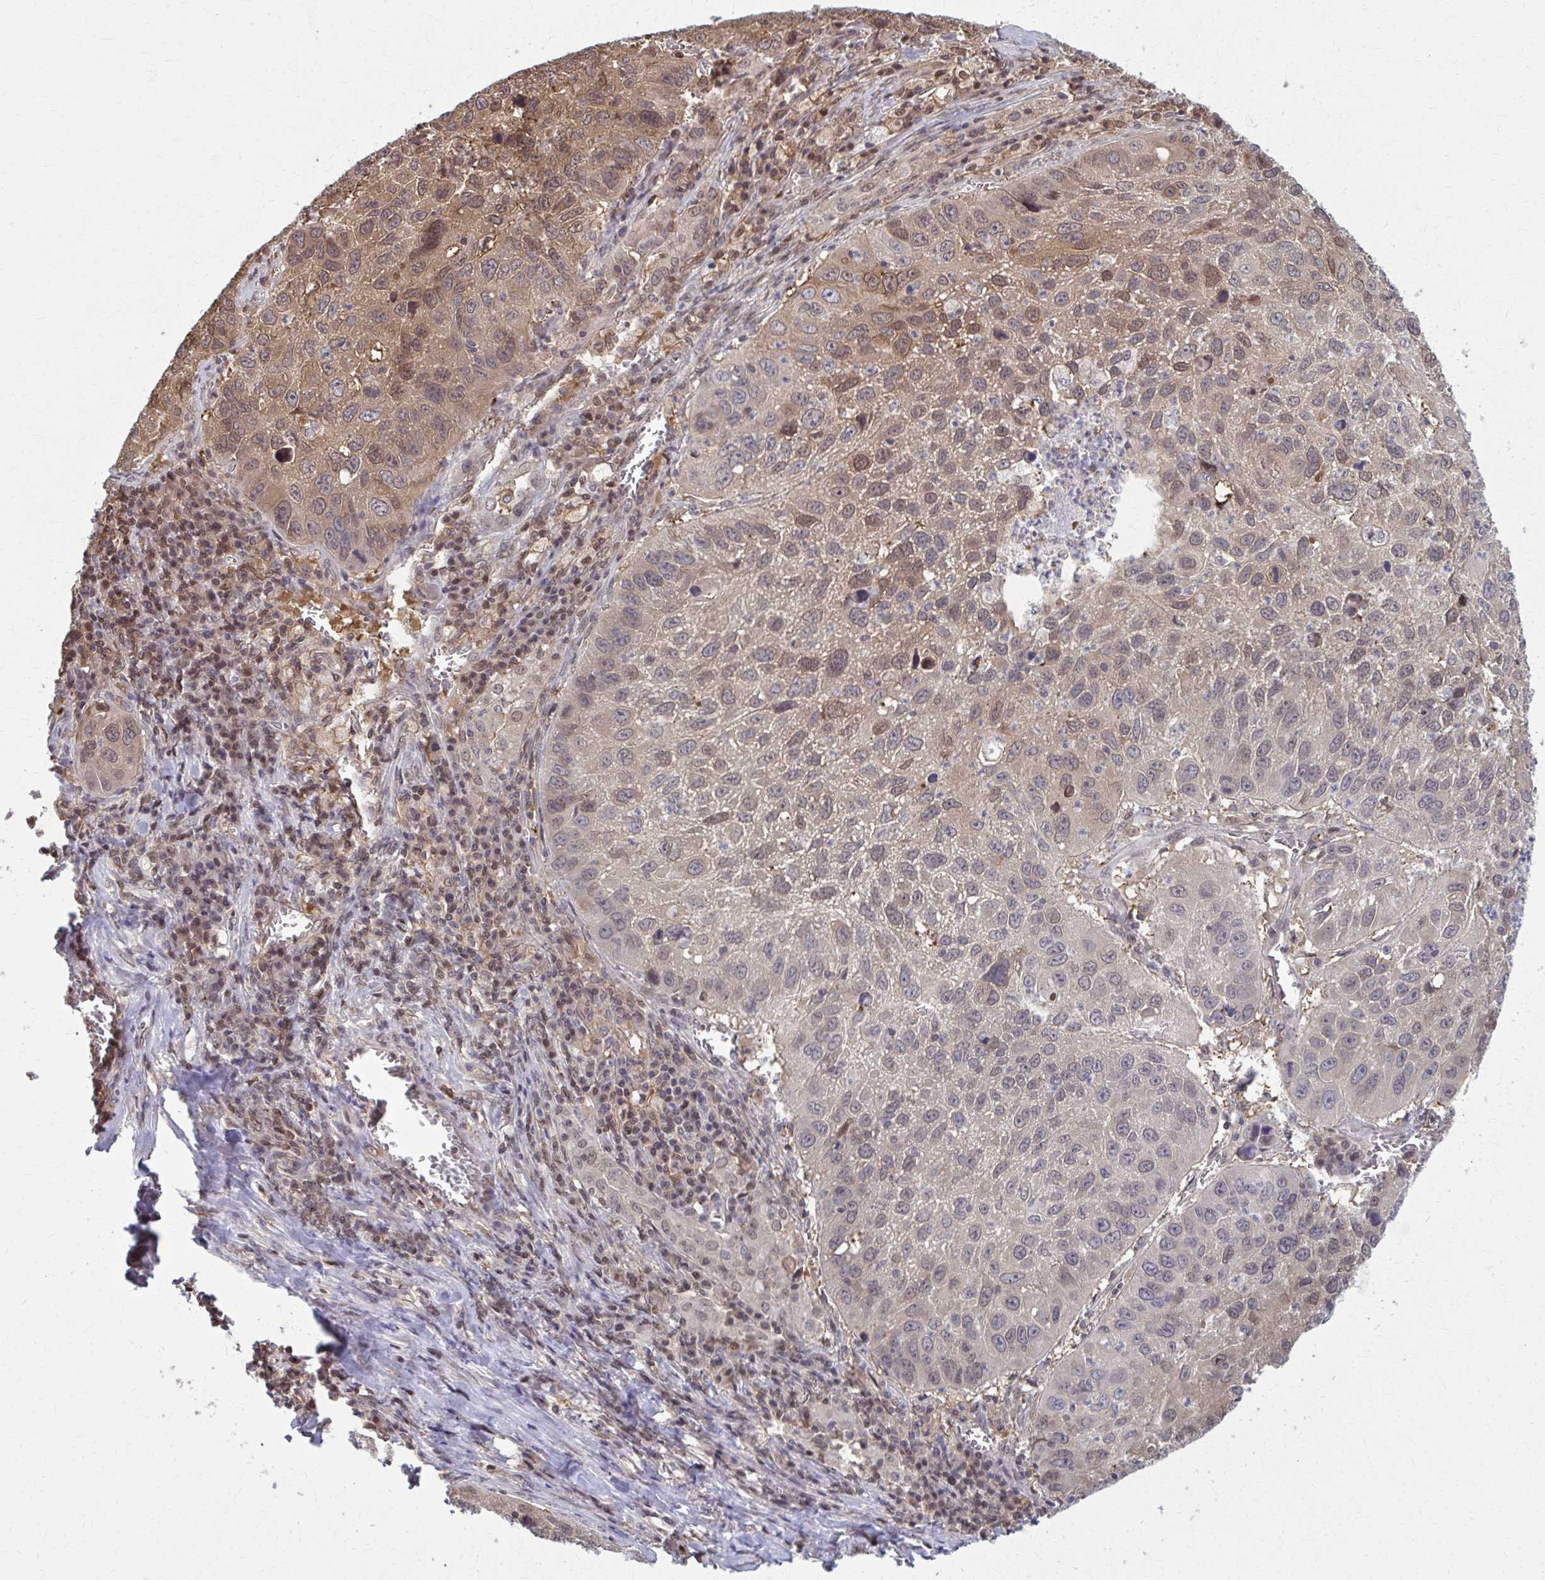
{"staining": {"intensity": "moderate", "quantity": ">75%", "location": "cytoplasmic/membranous,nuclear"}, "tissue": "lung cancer", "cell_type": "Tumor cells", "image_type": "cancer", "snomed": [{"axis": "morphology", "description": "Squamous cell carcinoma, NOS"}, {"axis": "topography", "description": "Lung"}], "caption": "Immunohistochemistry (IHC) photomicrograph of neoplastic tissue: human lung cancer stained using IHC shows medium levels of moderate protein expression localized specifically in the cytoplasmic/membranous and nuclear of tumor cells, appearing as a cytoplasmic/membranous and nuclear brown color.", "gene": "MDH1", "patient": {"sex": "female", "age": 61}}